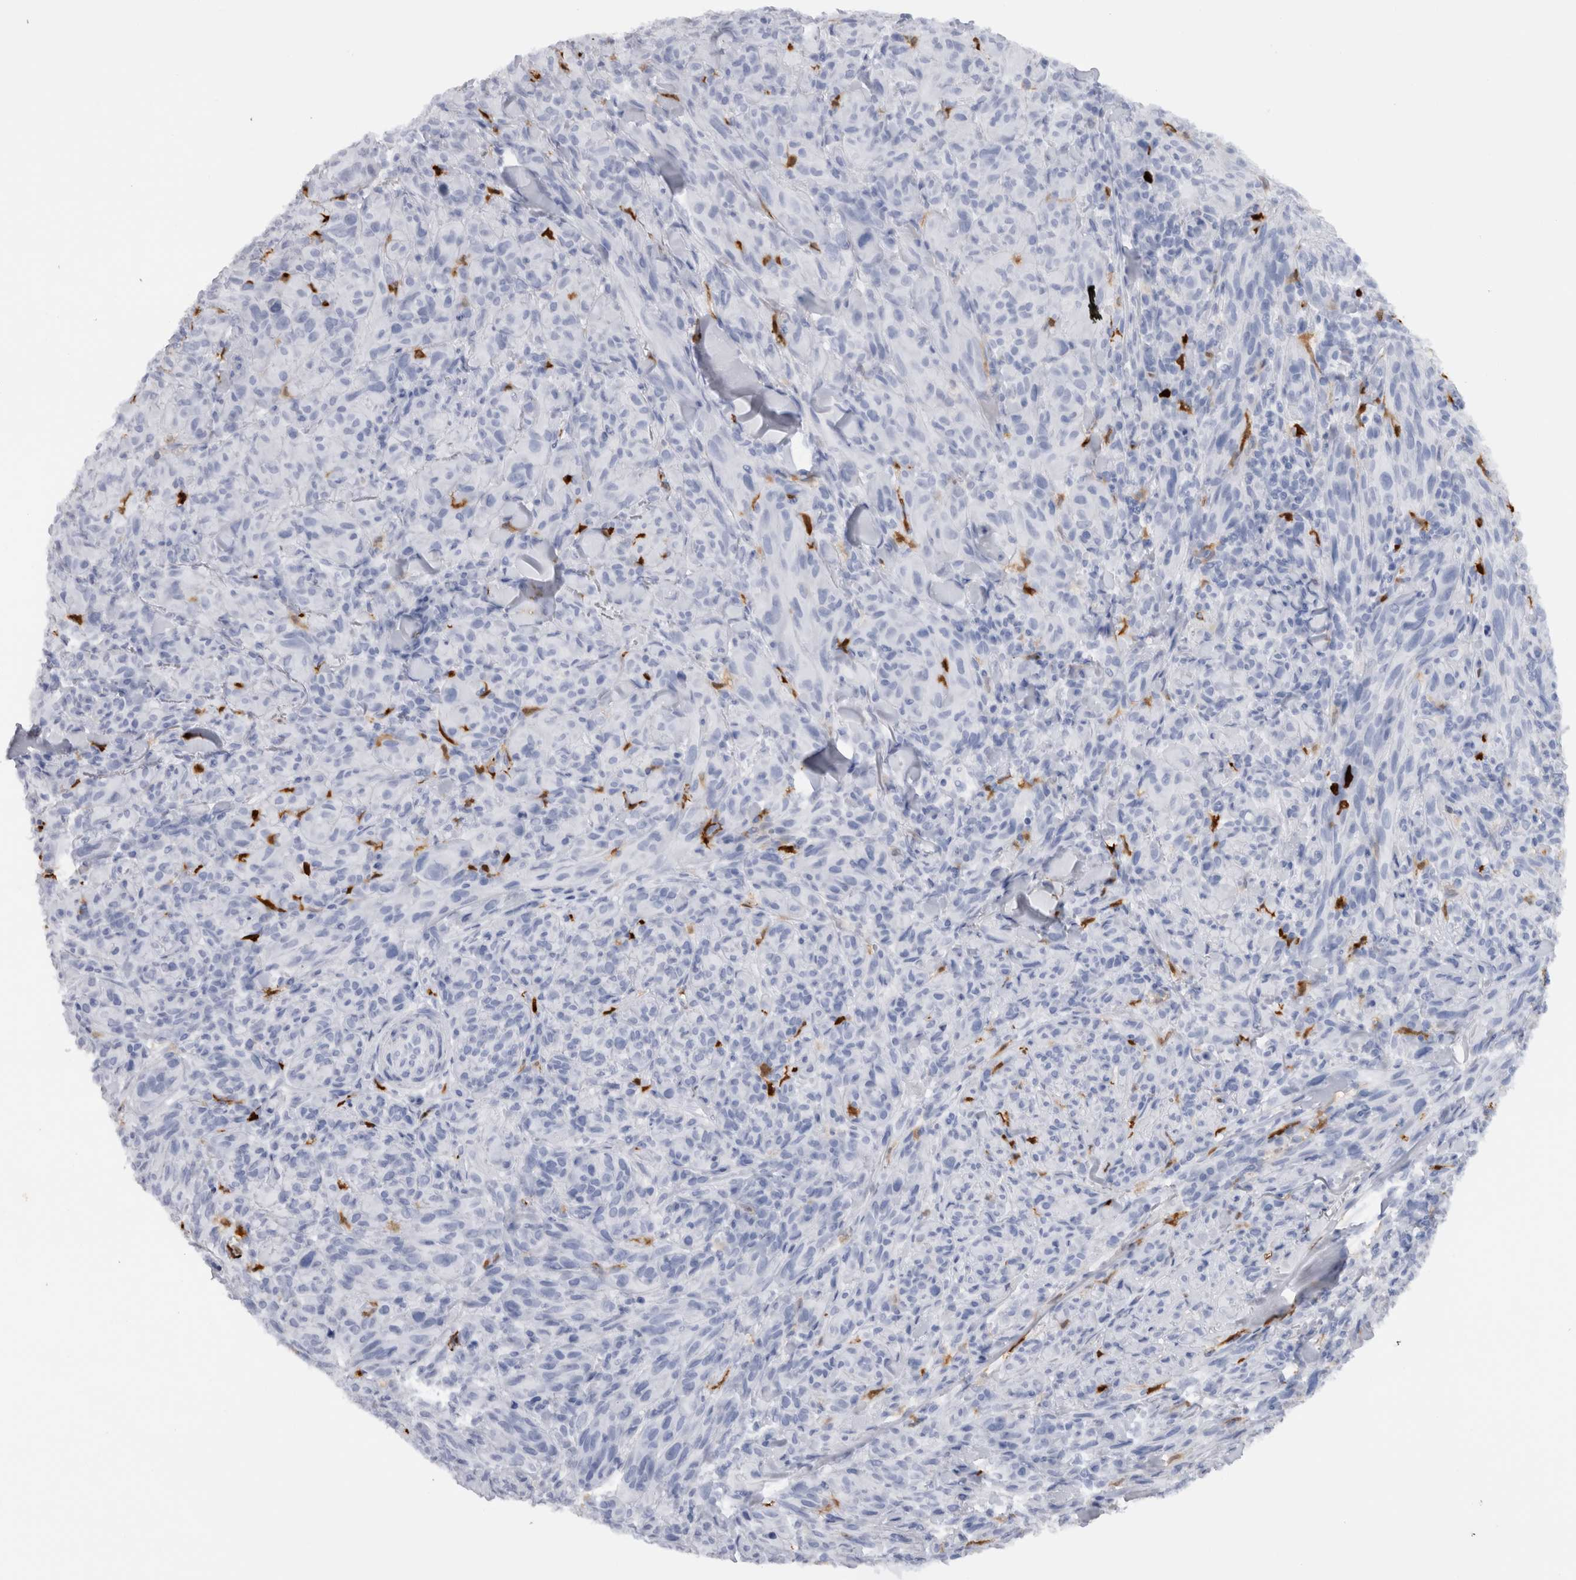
{"staining": {"intensity": "negative", "quantity": "none", "location": "none"}, "tissue": "melanoma", "cell_type": "Tumor cells", "image_type": "cancer", "snomed": [{"axis": "morphology", "description": "Malignant melanoma, NOS"}, {"axis": "topography", "description": "Skin of head"}], "caption": "A high-resolution image shows immunohistochemistry staining of melanoma, which displays no significant positivity in tumor cells.", "gene": "S100A8", "patient": {"sex": "male", "age": 96}}